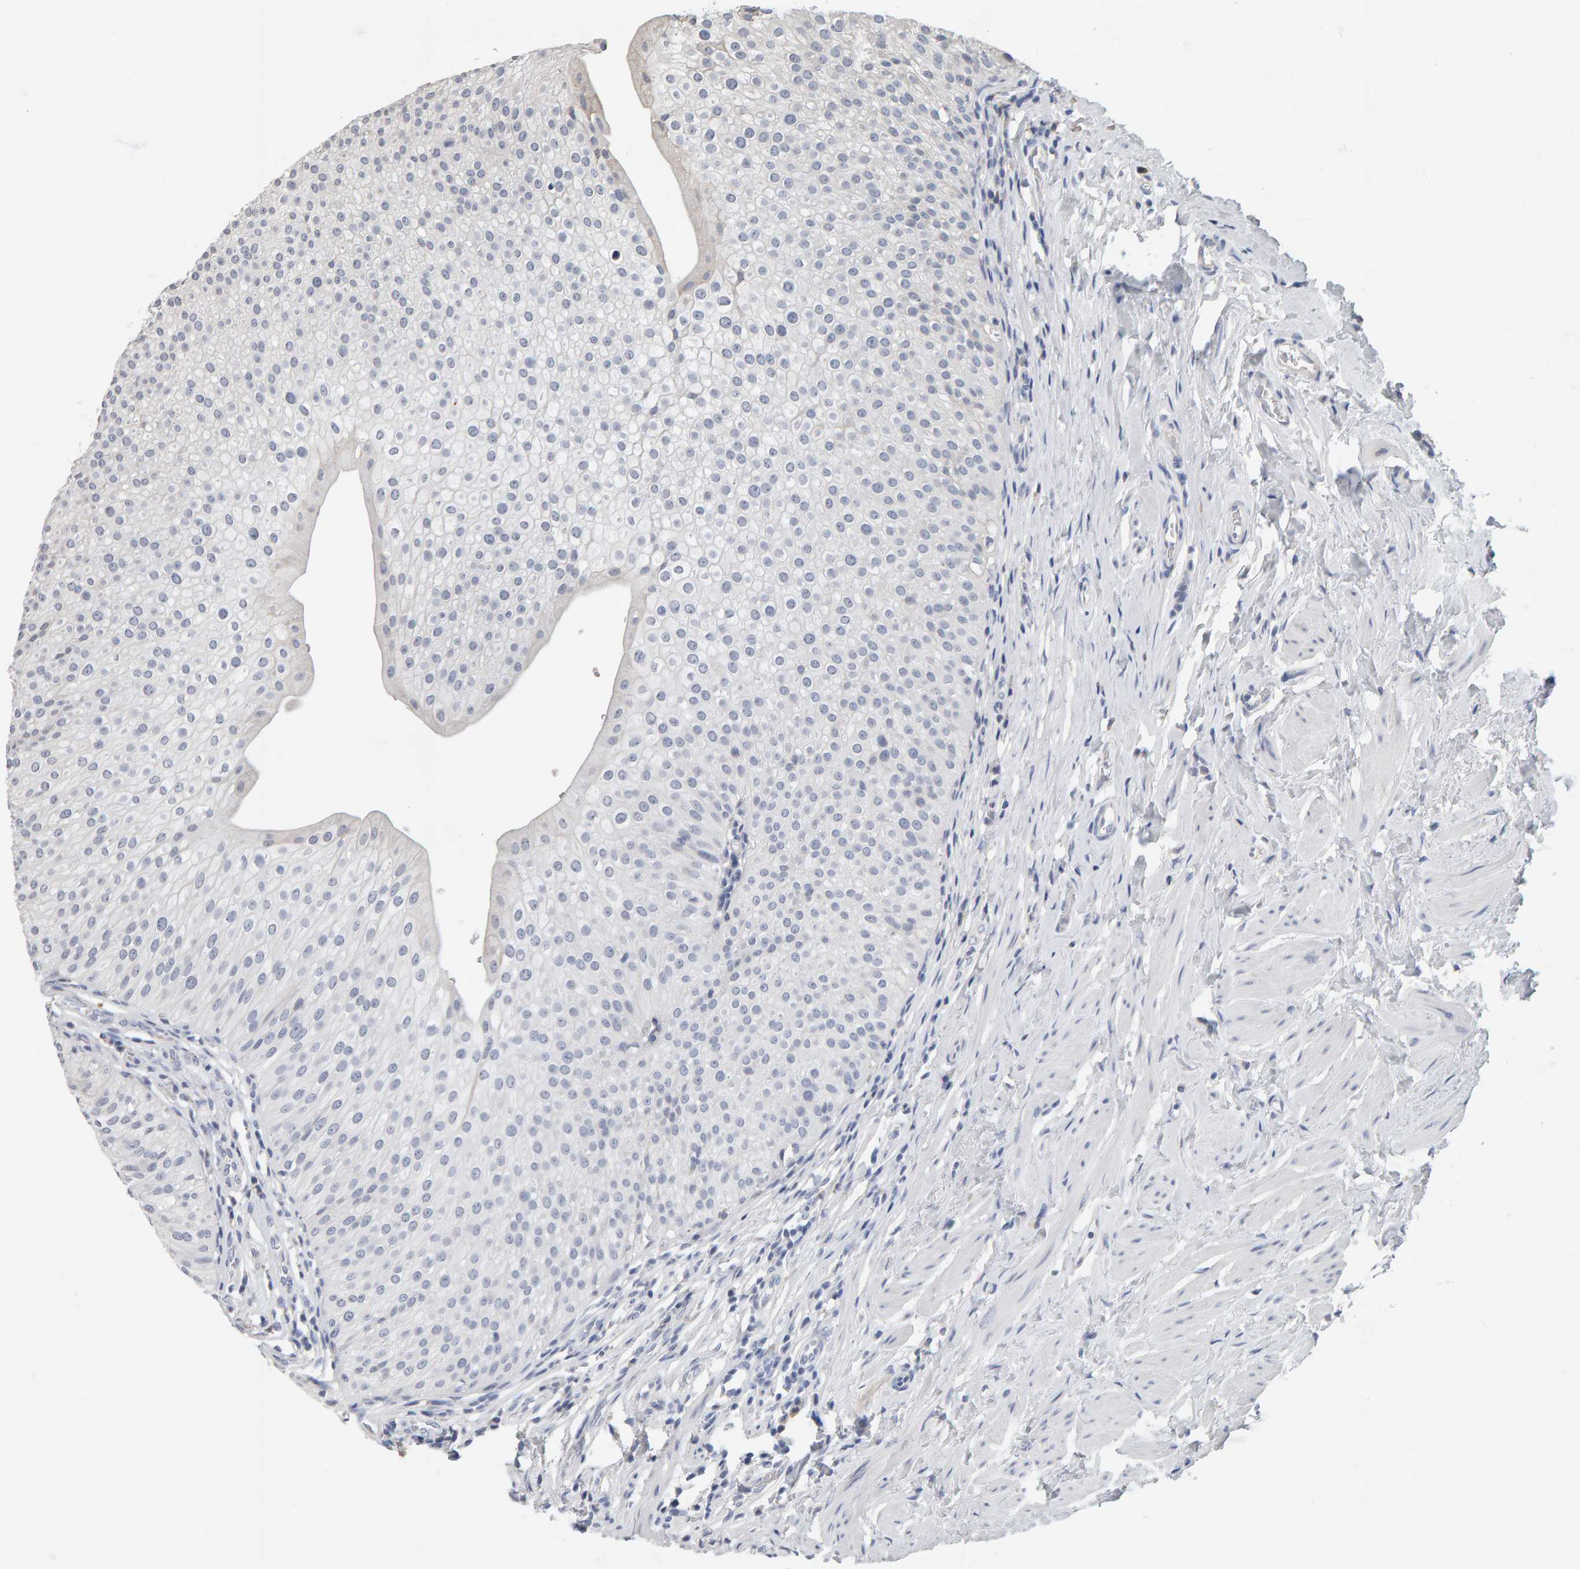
{"staining": {"intensity": "negative", "quantity": "none", "location": "none"}, "tissue": "urothelial cancer", "cell_type": "Tumor cells", "image_type": "cancer", "snomed": [{"axis": "morphology", "description": "Normal tissue, NOS"}, {"axis": "morphology", "description": "Urothelial carcinoma, Low grade"}, {"axis": "topography", "description": "Smooth muscle"}, {"axis": "topography", "description": "Urinary bladder"}], "caption": "High power microscopy histopathology image of an IHC micrograph of urothelial cancer, revealing no significant positivity in tumor cells. (DAB immunohistochemistry (IHC) with hematoxylin counter stain).", "gene": "ADHFE1", "patient": {"sex": "male", "age": 60}}